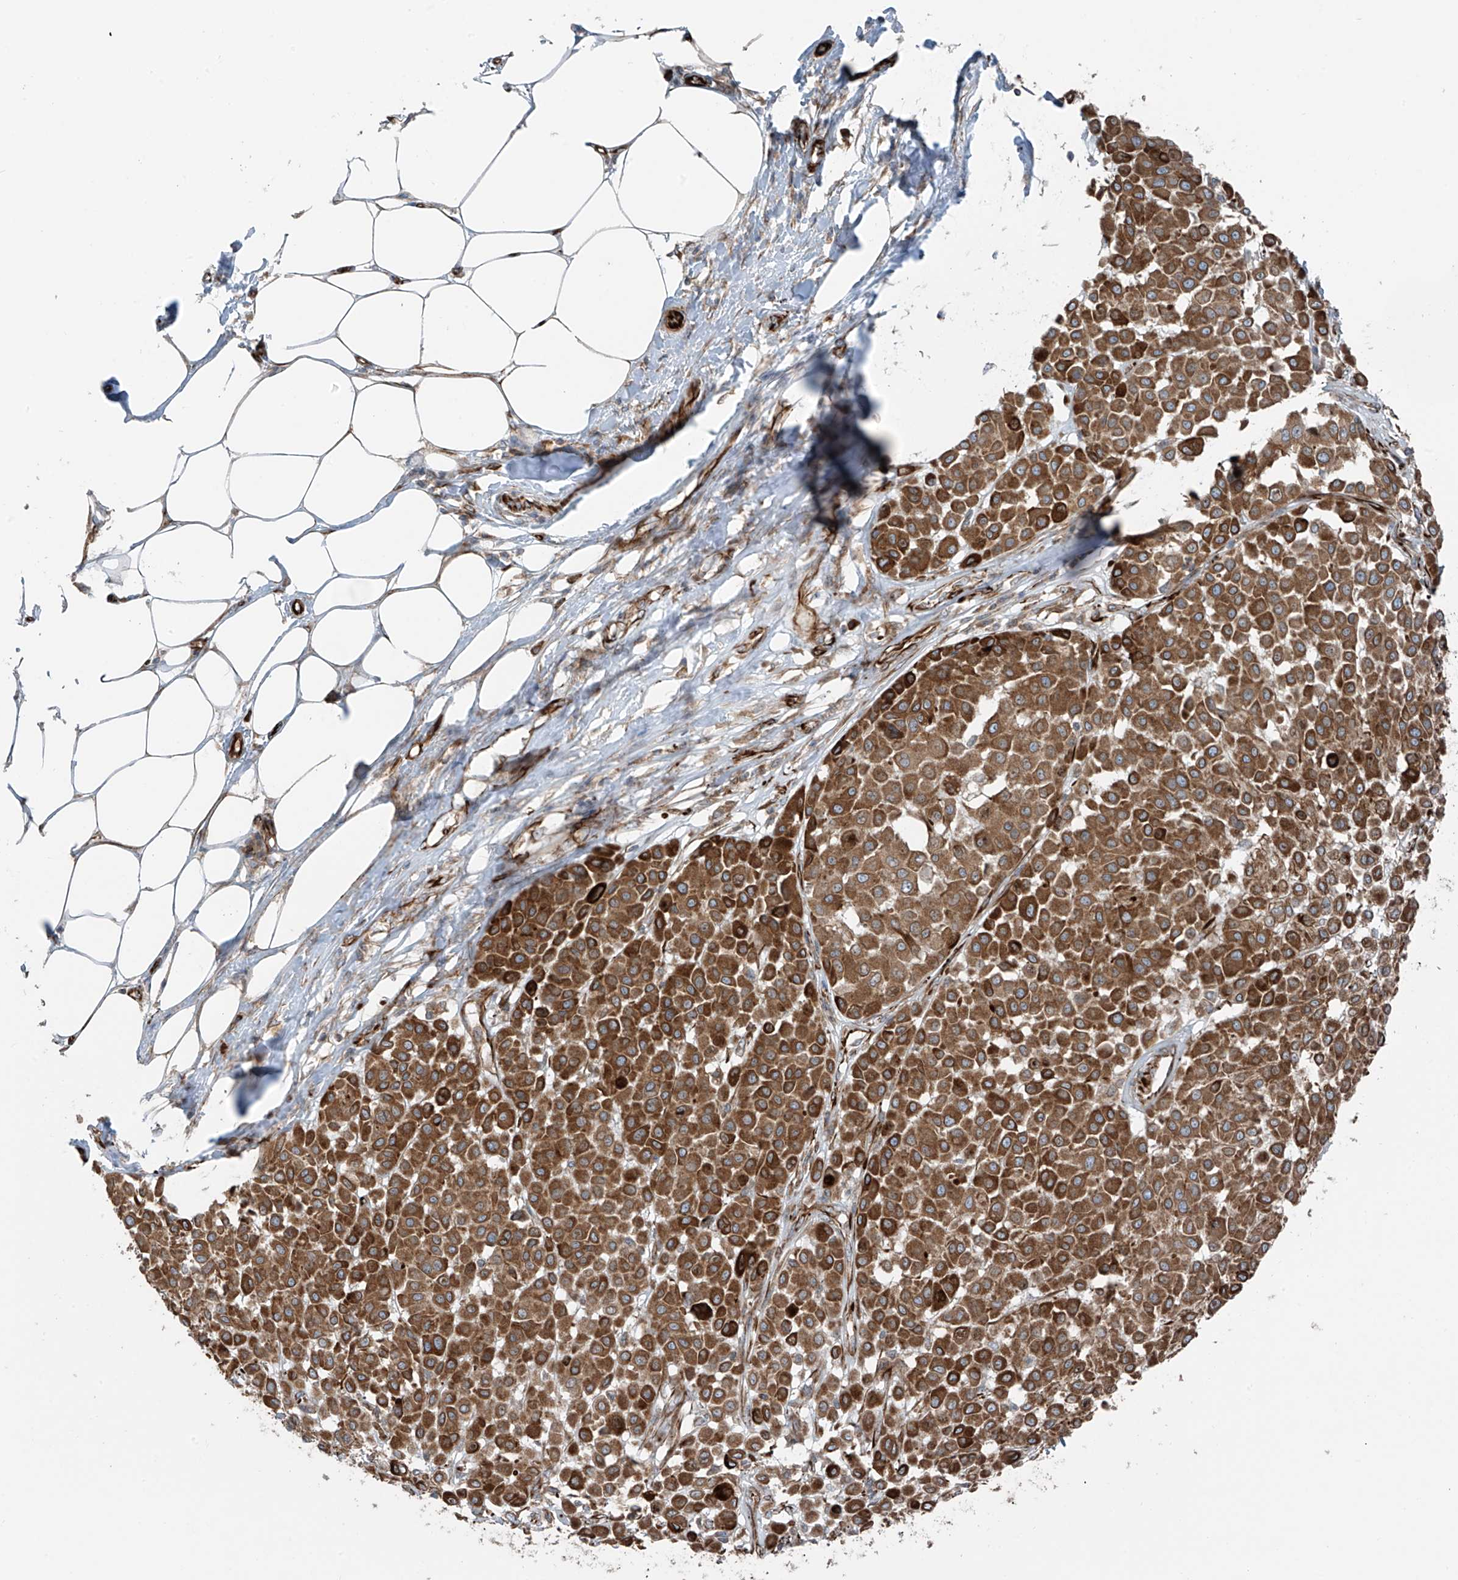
{"staining": {"intensity": "moderate", "quantity": ">75%", "location": "cytoplasmic/membranous"}, "tissue": "melanoma", "cell_type": "Tumor cells", "image_type": "cancer", "snomed": [{"axis": "morphology", "description": "Malignant melanoma, Metastatic site"}, {"axis": "topography", "description": "Soft tissue"}], "caption": "Melanoma tissue exhibits moderate cytoplasmic/membranous staining in about >75% of tumor cells", "gene": "ERLEC1", "patient": {"sex": "male", "age": 41}}